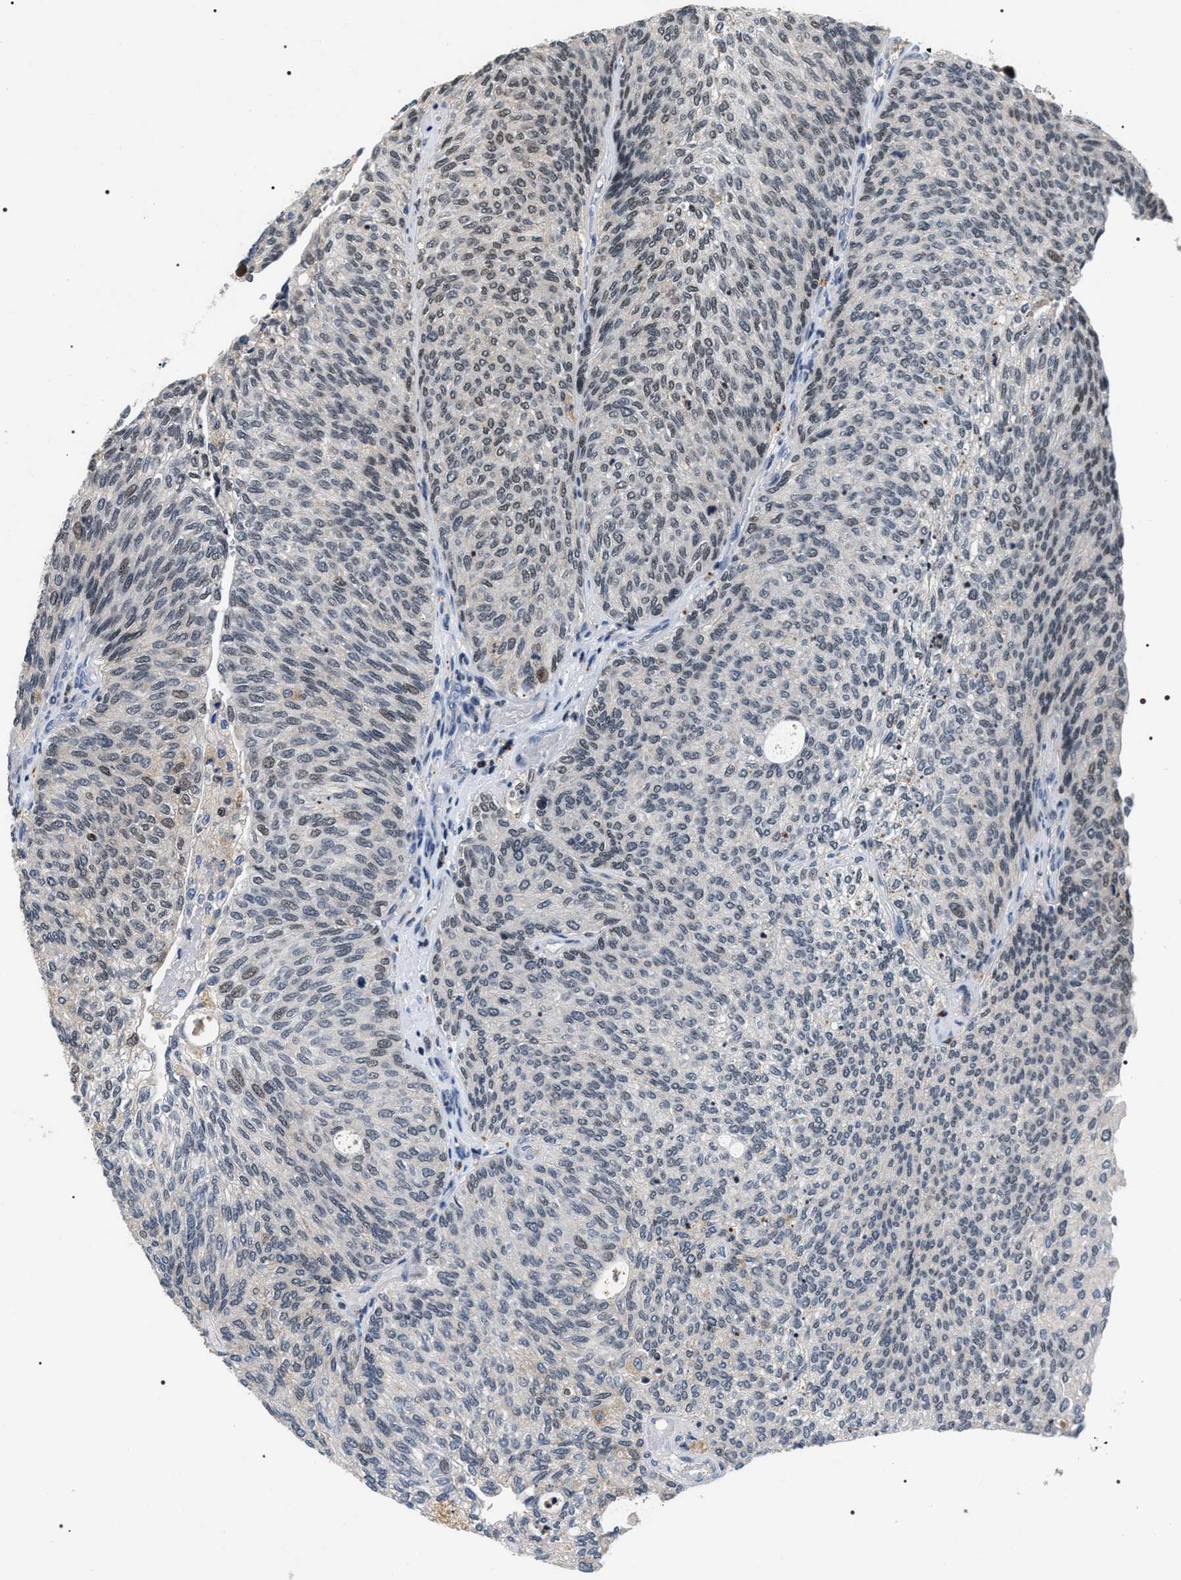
{"staining": {"intensity": "negative", "quantity": "none", "location": "none"}, "tissue": "urothelial cancer", "cell_type": "Tumor cells", "image_type": "cancer", "snomed": [{"axis": "morphology", "description": "Urothelial carcinoma, Low grade"}, {"axis": "topography", "description": "Urinary bladder"}], "caption": "Immunohistochemical staining of human urothelial cancer displays no significant positivity in tumor cells.", "gene": "C7orf25", "patient": {"sex": "female", "age": 79}}